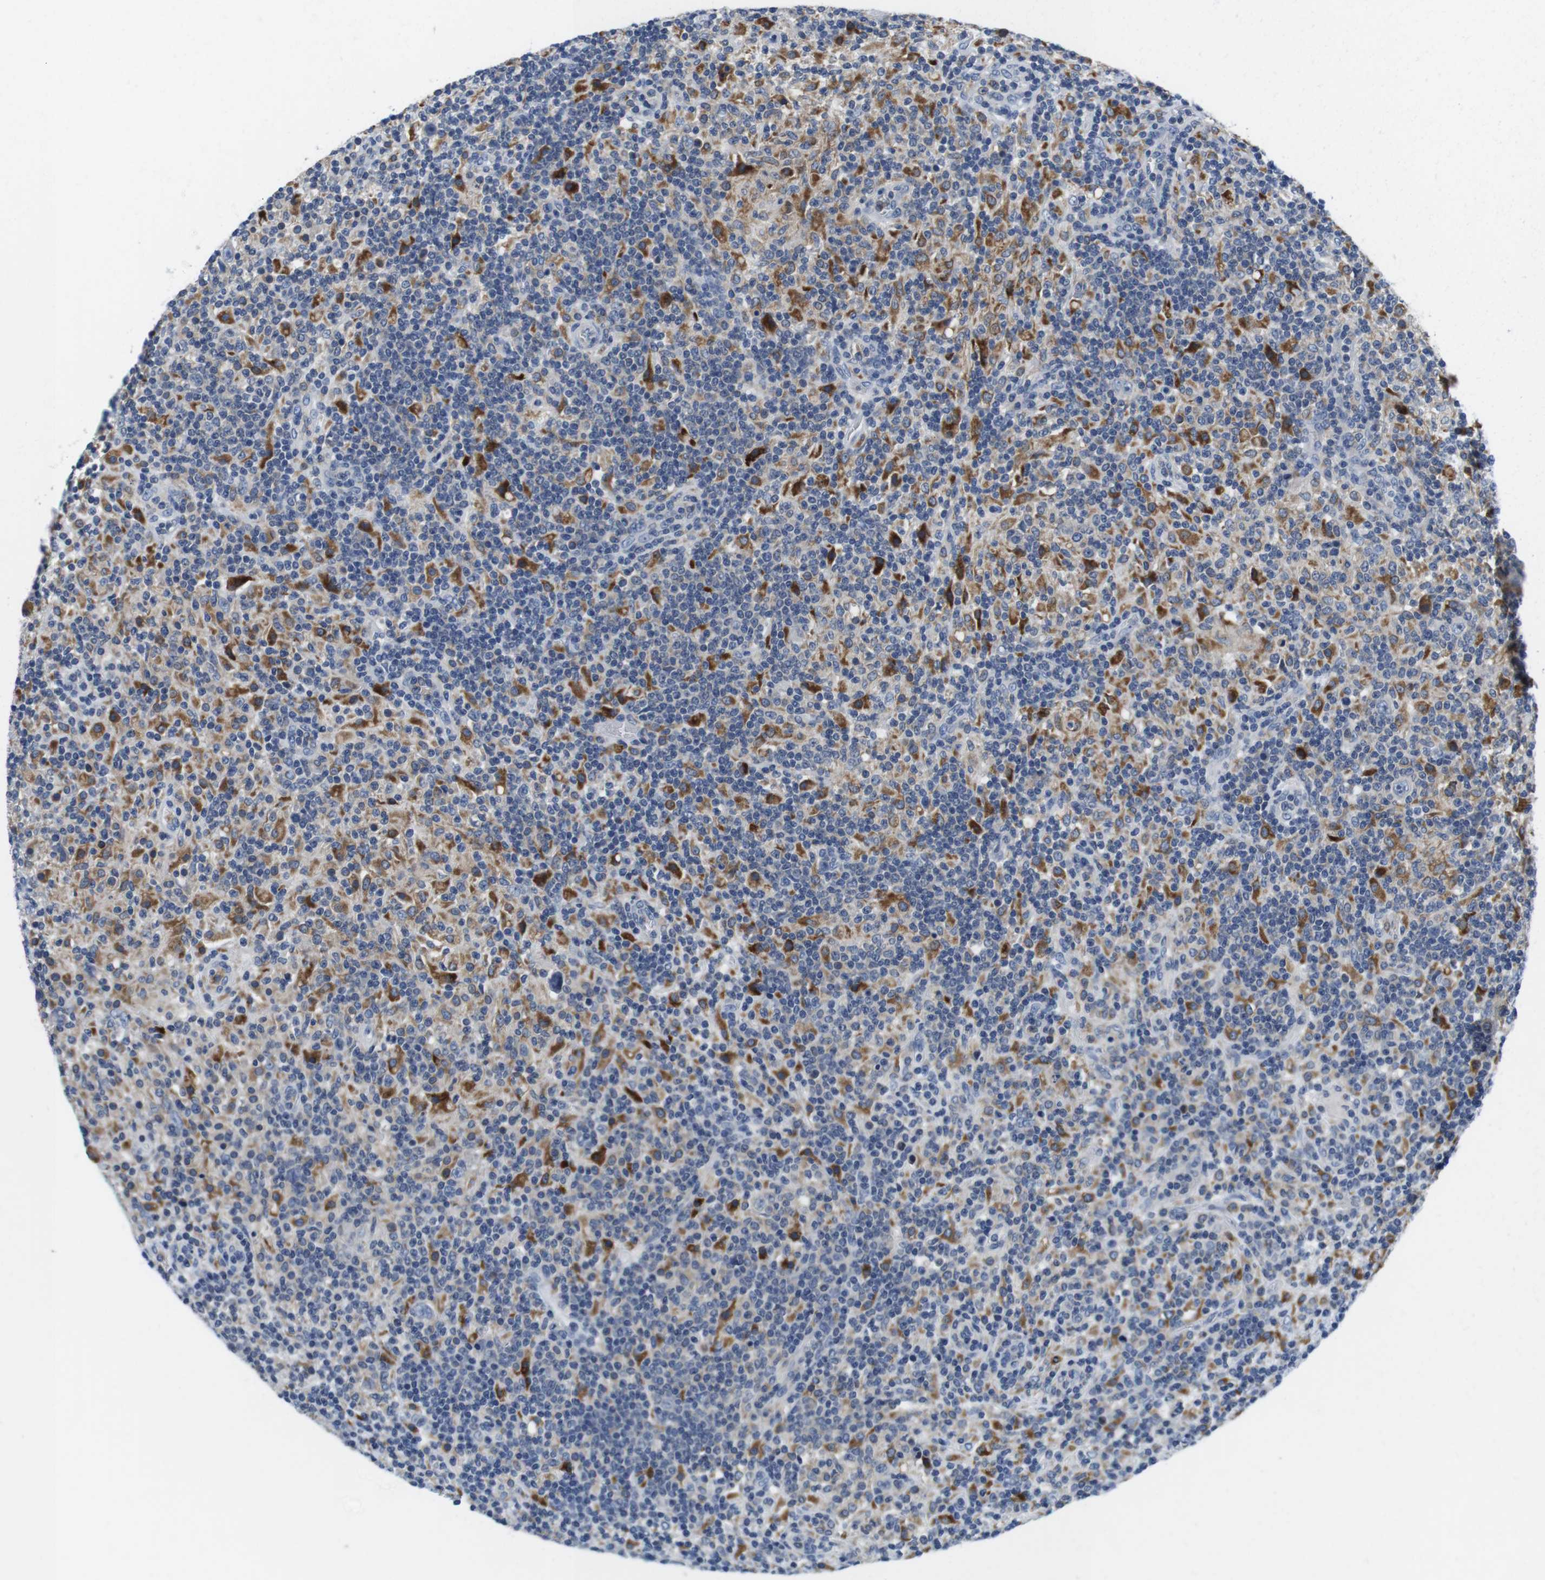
{"staining": {"intensity": "negative", "quantity": "none", "location": "none"}, "tissue": "lymphoma", "cell_type": "Tumor cells", "image_type": "cancer", "snomed": [{"axis": "morphology", "description": "Hodgkin's disease, NOS"}, {"axis": "topography", "description": "Lymph node"}], "caption": "Immunohistochemistry micrograph of lymphoma stained for a protein (brown), which shows no expression in tumor cells.", "gene": "CNGA2", "patient": {"sex": "male", "age": 70}}